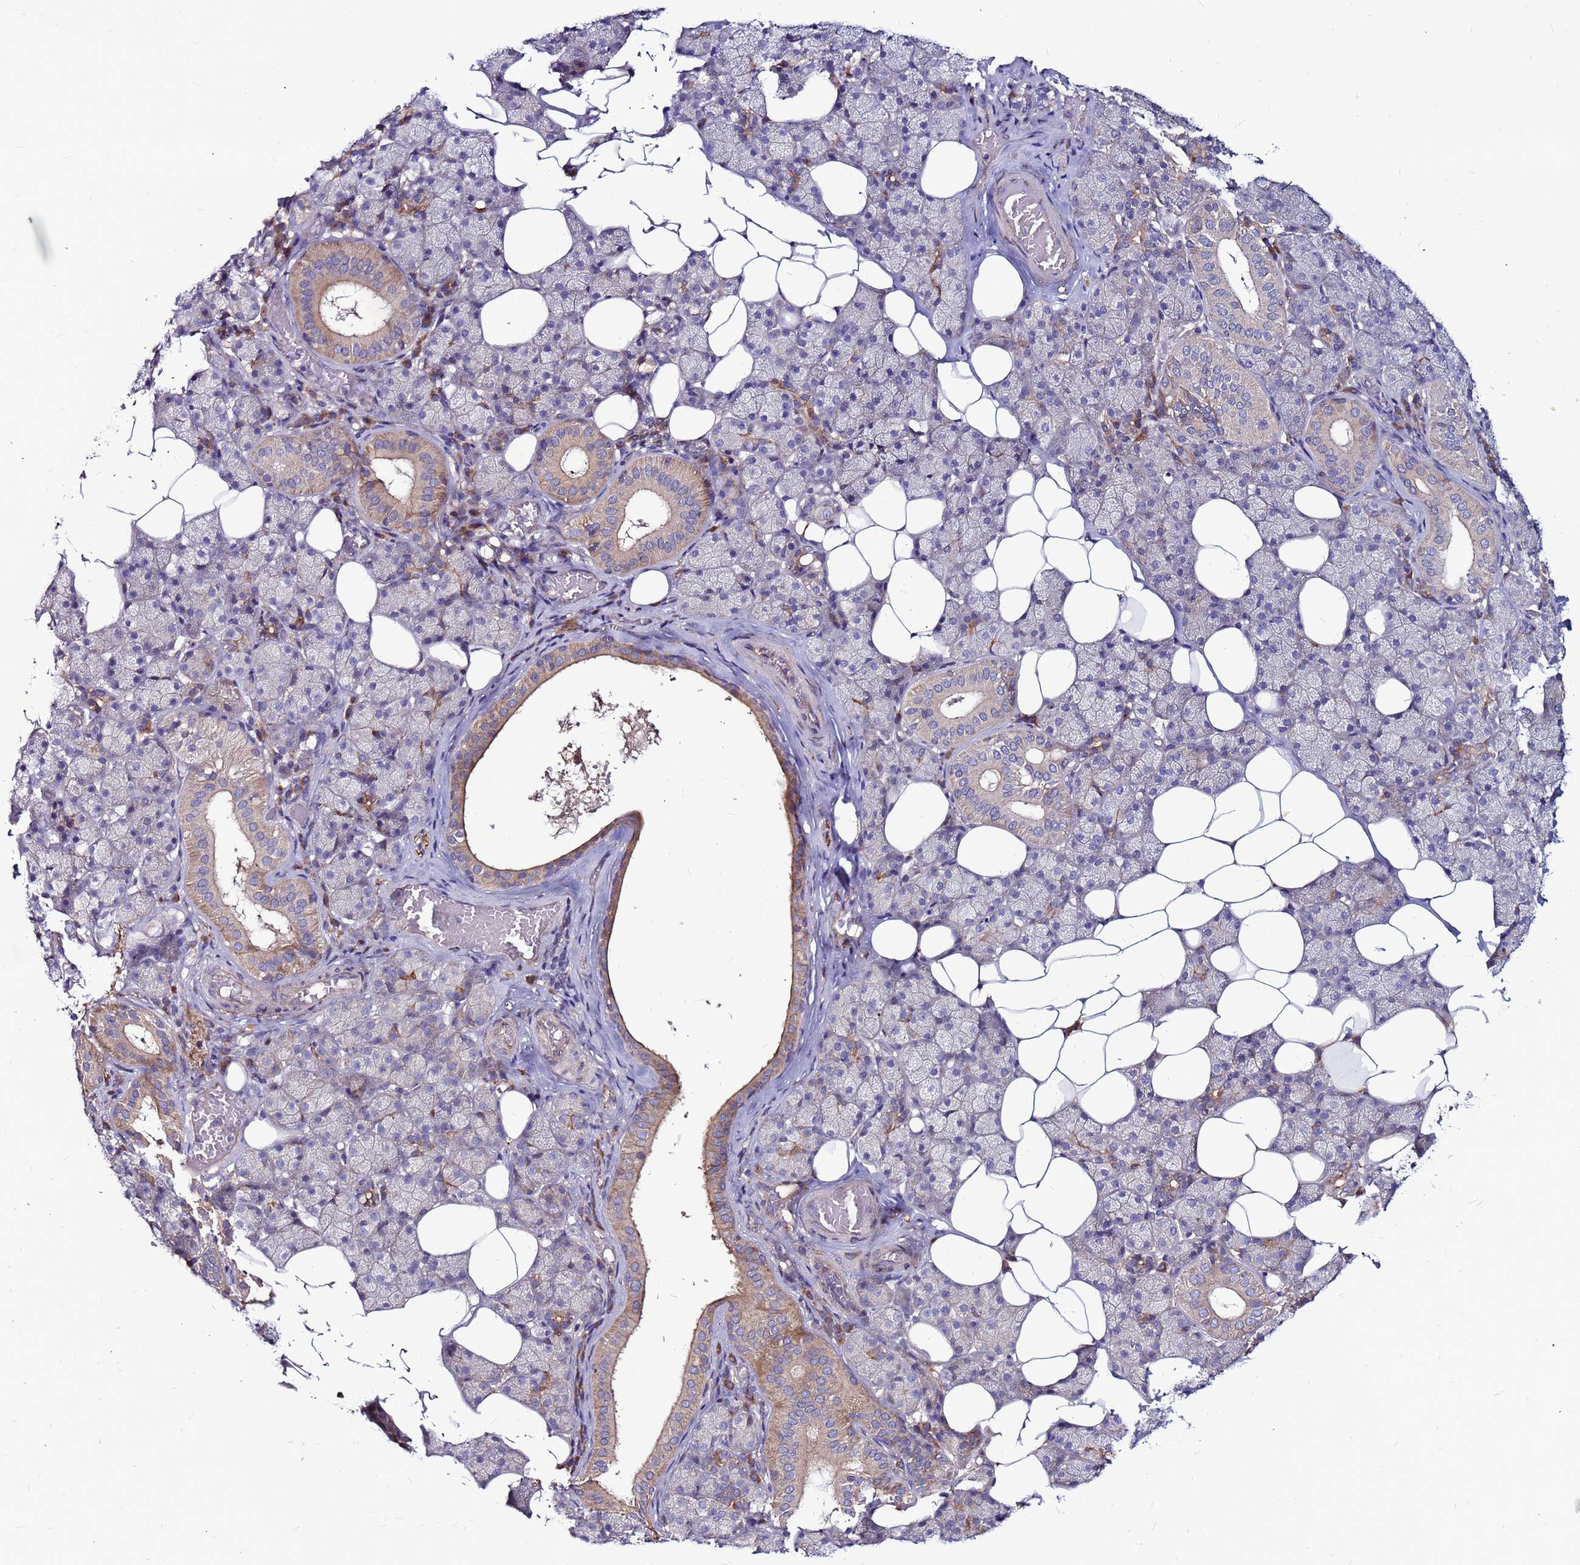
{"staining": {"intensity": "moderate", "quantity": "<25%", "location": "cytoplasmic/membranous"}, "tissue": "salivary gland", "cell_type": "Glandular cells", "image_type": "normal", "snomed": [{"axis": "morphology", "description": "Normal tissue, NOS"}, {"axis": "topography", "description": "Salivary gland"}], "caption": "Salivary gland stained for a protein (brown) shows moderate cytoplasmic/membranous positive staining in approximately <25% of glandular cells.", "gene": "GPN3", "patient": {"sex": "female", "age": 33}}